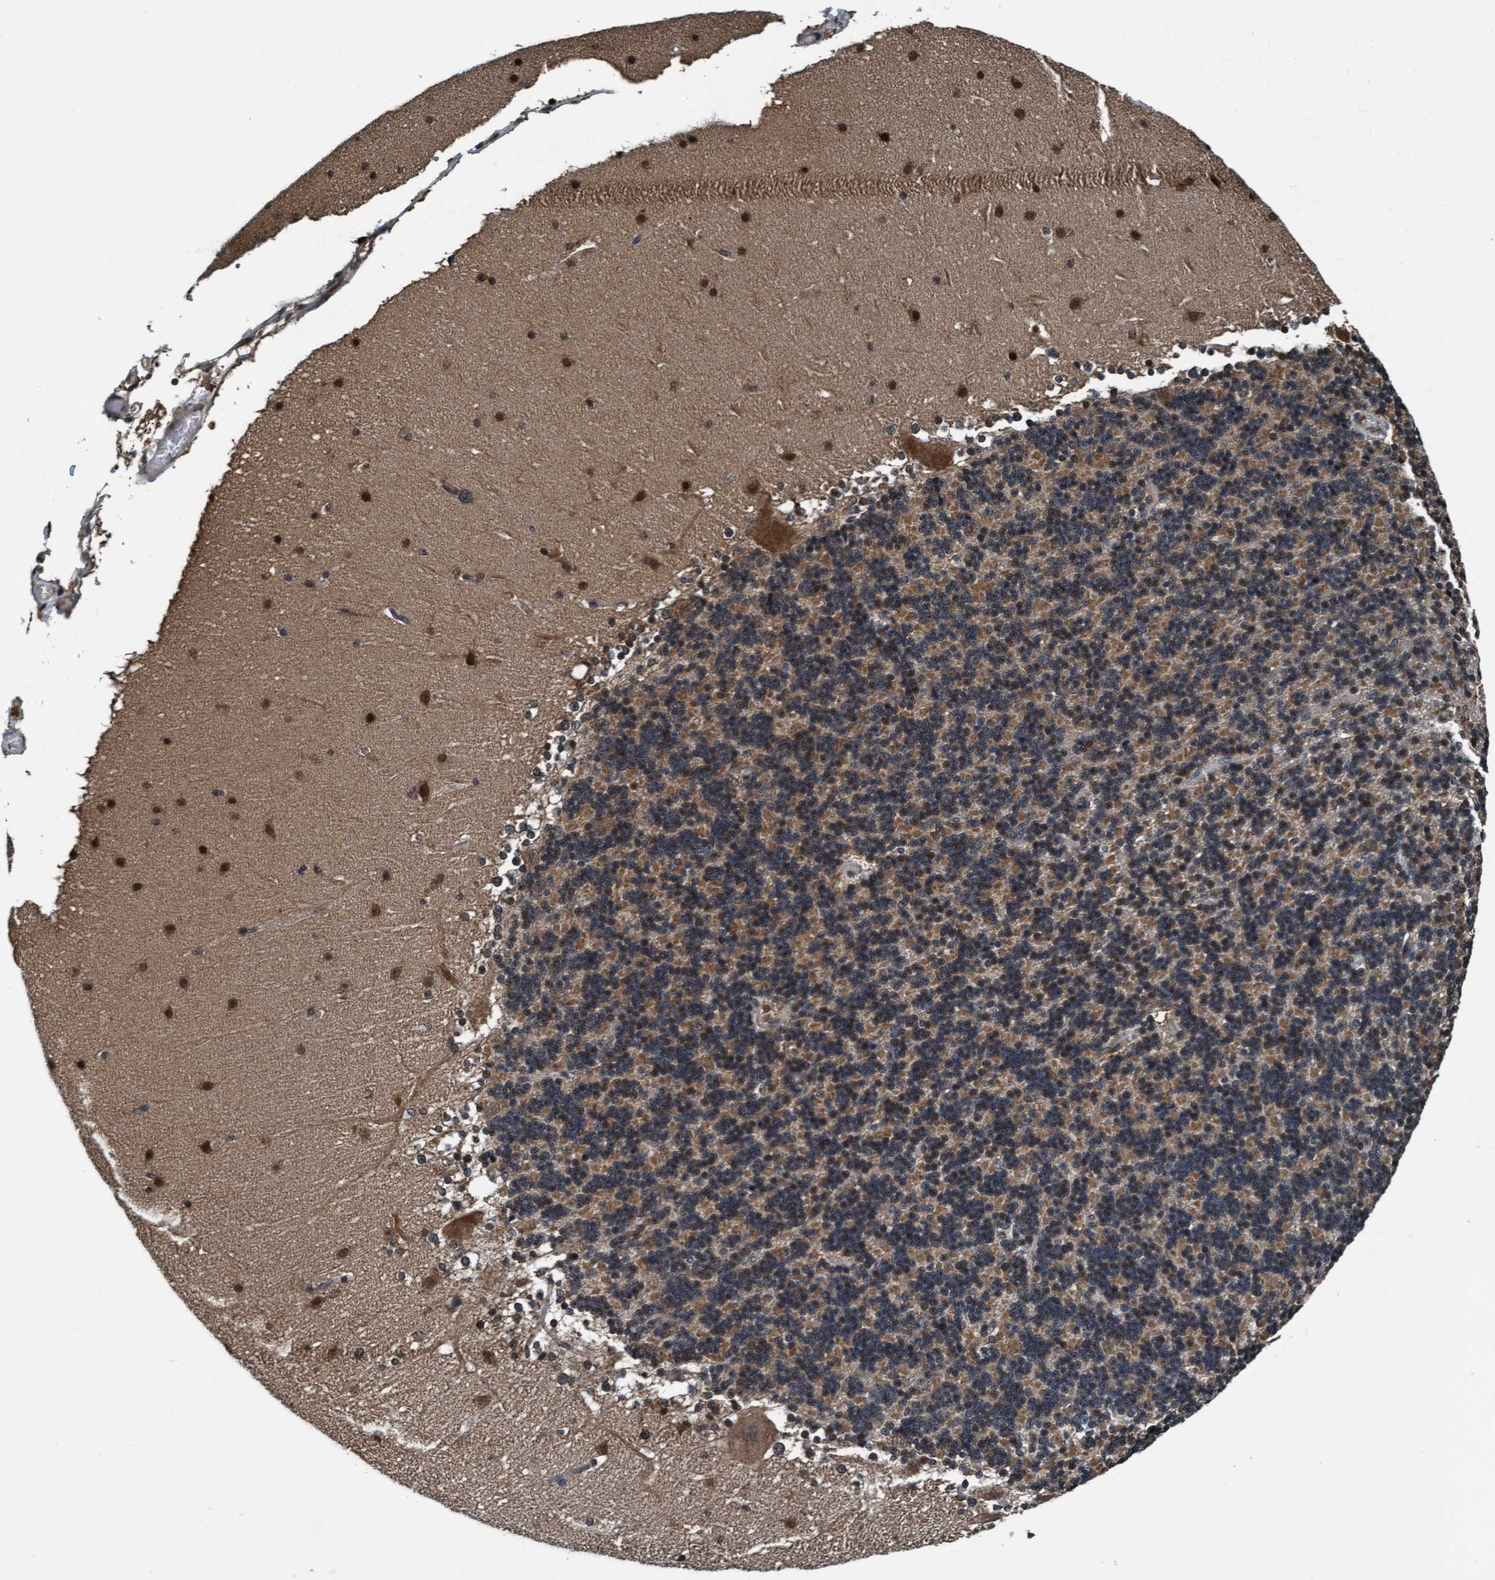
{"staining": {"intensity": "moderate", "quantity": ">75%", "location": "cytoplasmic/membranous,nuclear"}, "tissue": "cerebellum", "cell_type": "Cells in granular layer", "image_type": "normal", "snomed": [{"axis": "morphology", "description": "Normal tissue, NOS"}, {"axis": "topography", "description": "Cerebellum"}], "caption": "Moderate cytoplasmic/membranous,nuclear expression for a protein is present in approximately >75% of cells in granular layer of unremarkable cerebellum using immunohistochemistry.", "gene": "WASF1", "patient": {"sex": "female", "age": 19}}